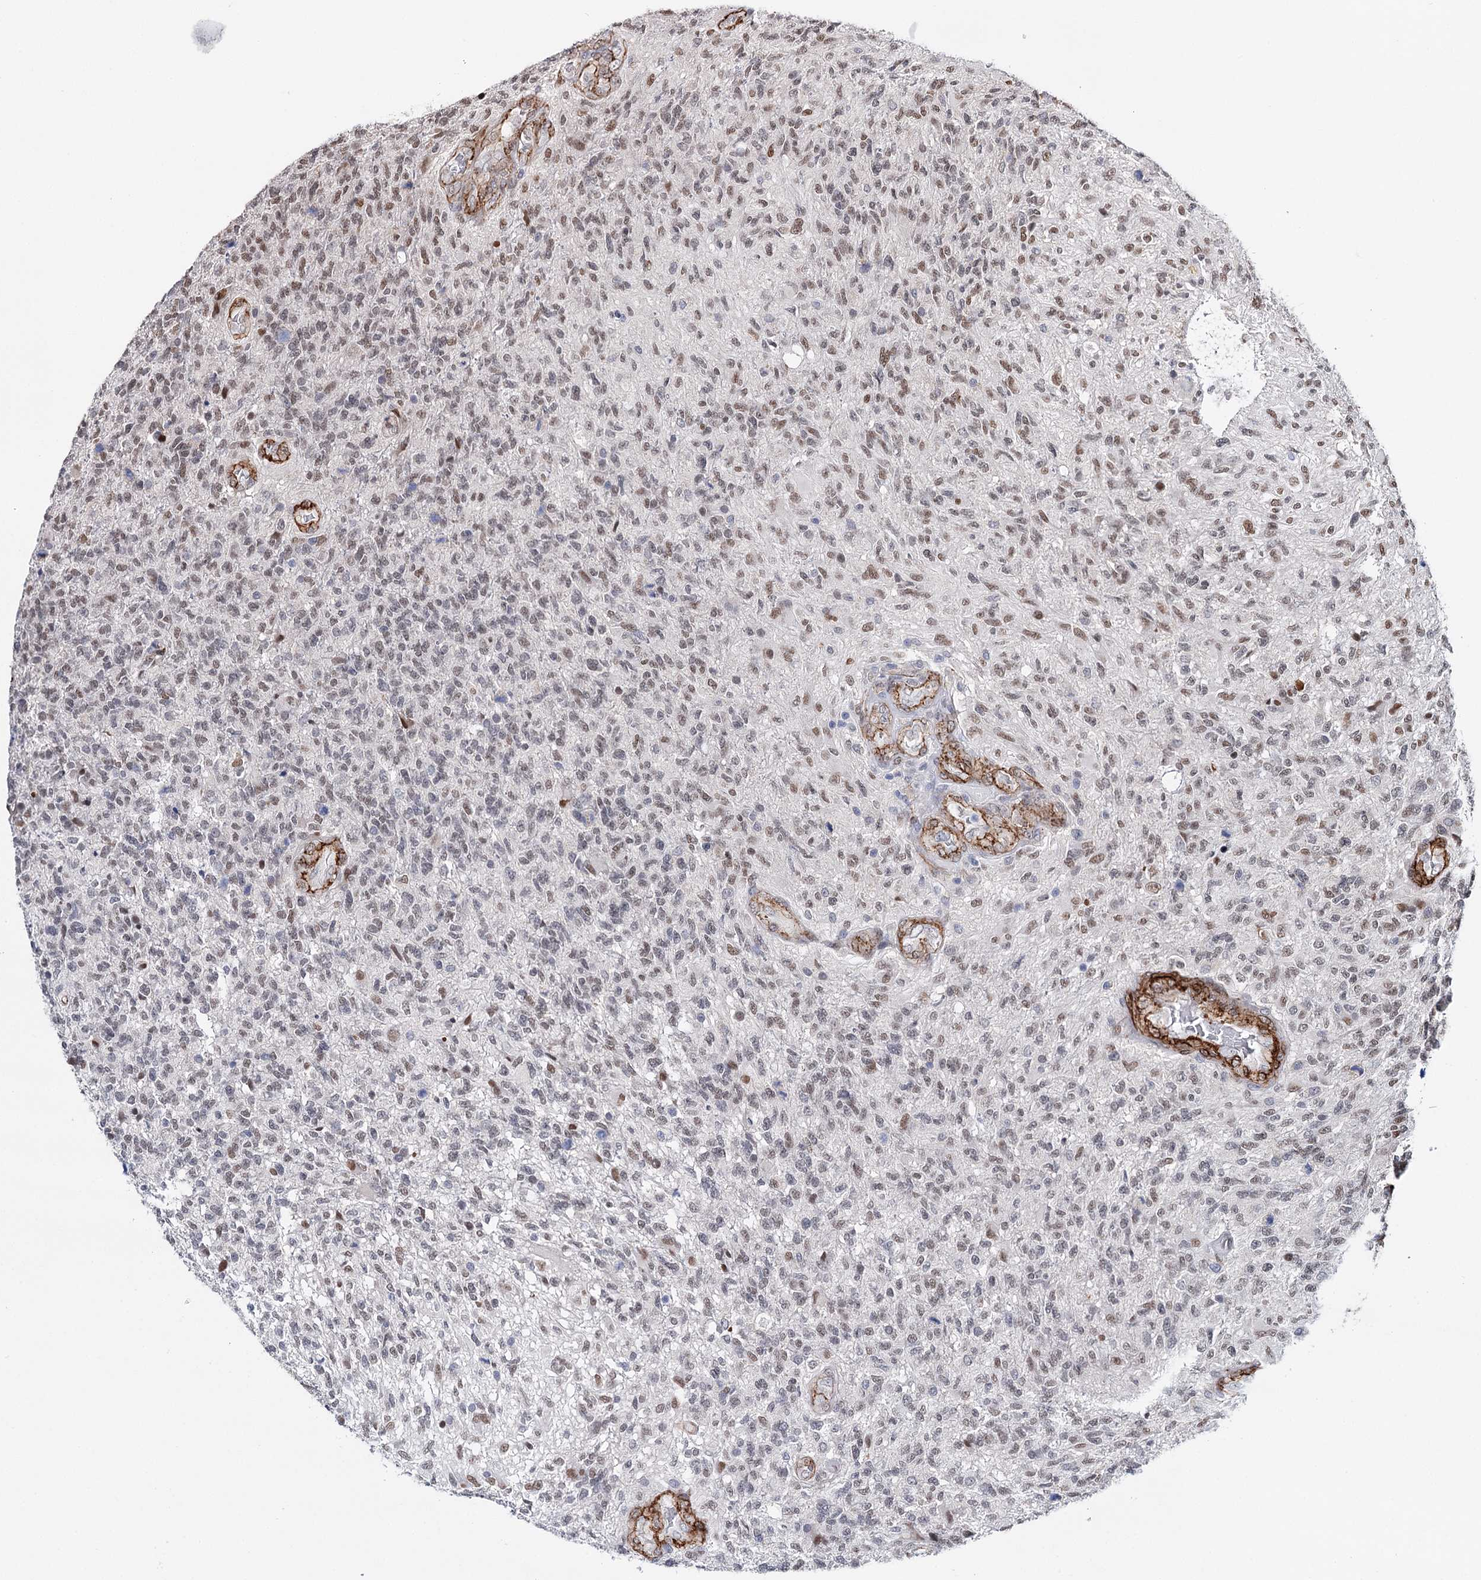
{"staining": {"intensity": "weak", "quantity": "25%-75%", "location": "nuclear"}, "tissue": "glioma", "cell_type": "Tumor cells", "image_type": "cancer", "snomed": [{"axis": "morphology", "description": "Glioma, malignant, High grade"}, {"axis": "topography", "description": "Brain"}], "caption": "Protein staining demonstrates weak nuclear expression in approximately 25%-75% of tumor cells in high-grade glioma (malignant).", "gene": "CFAP46", "patient": {"sex": "male", "age": 56}}